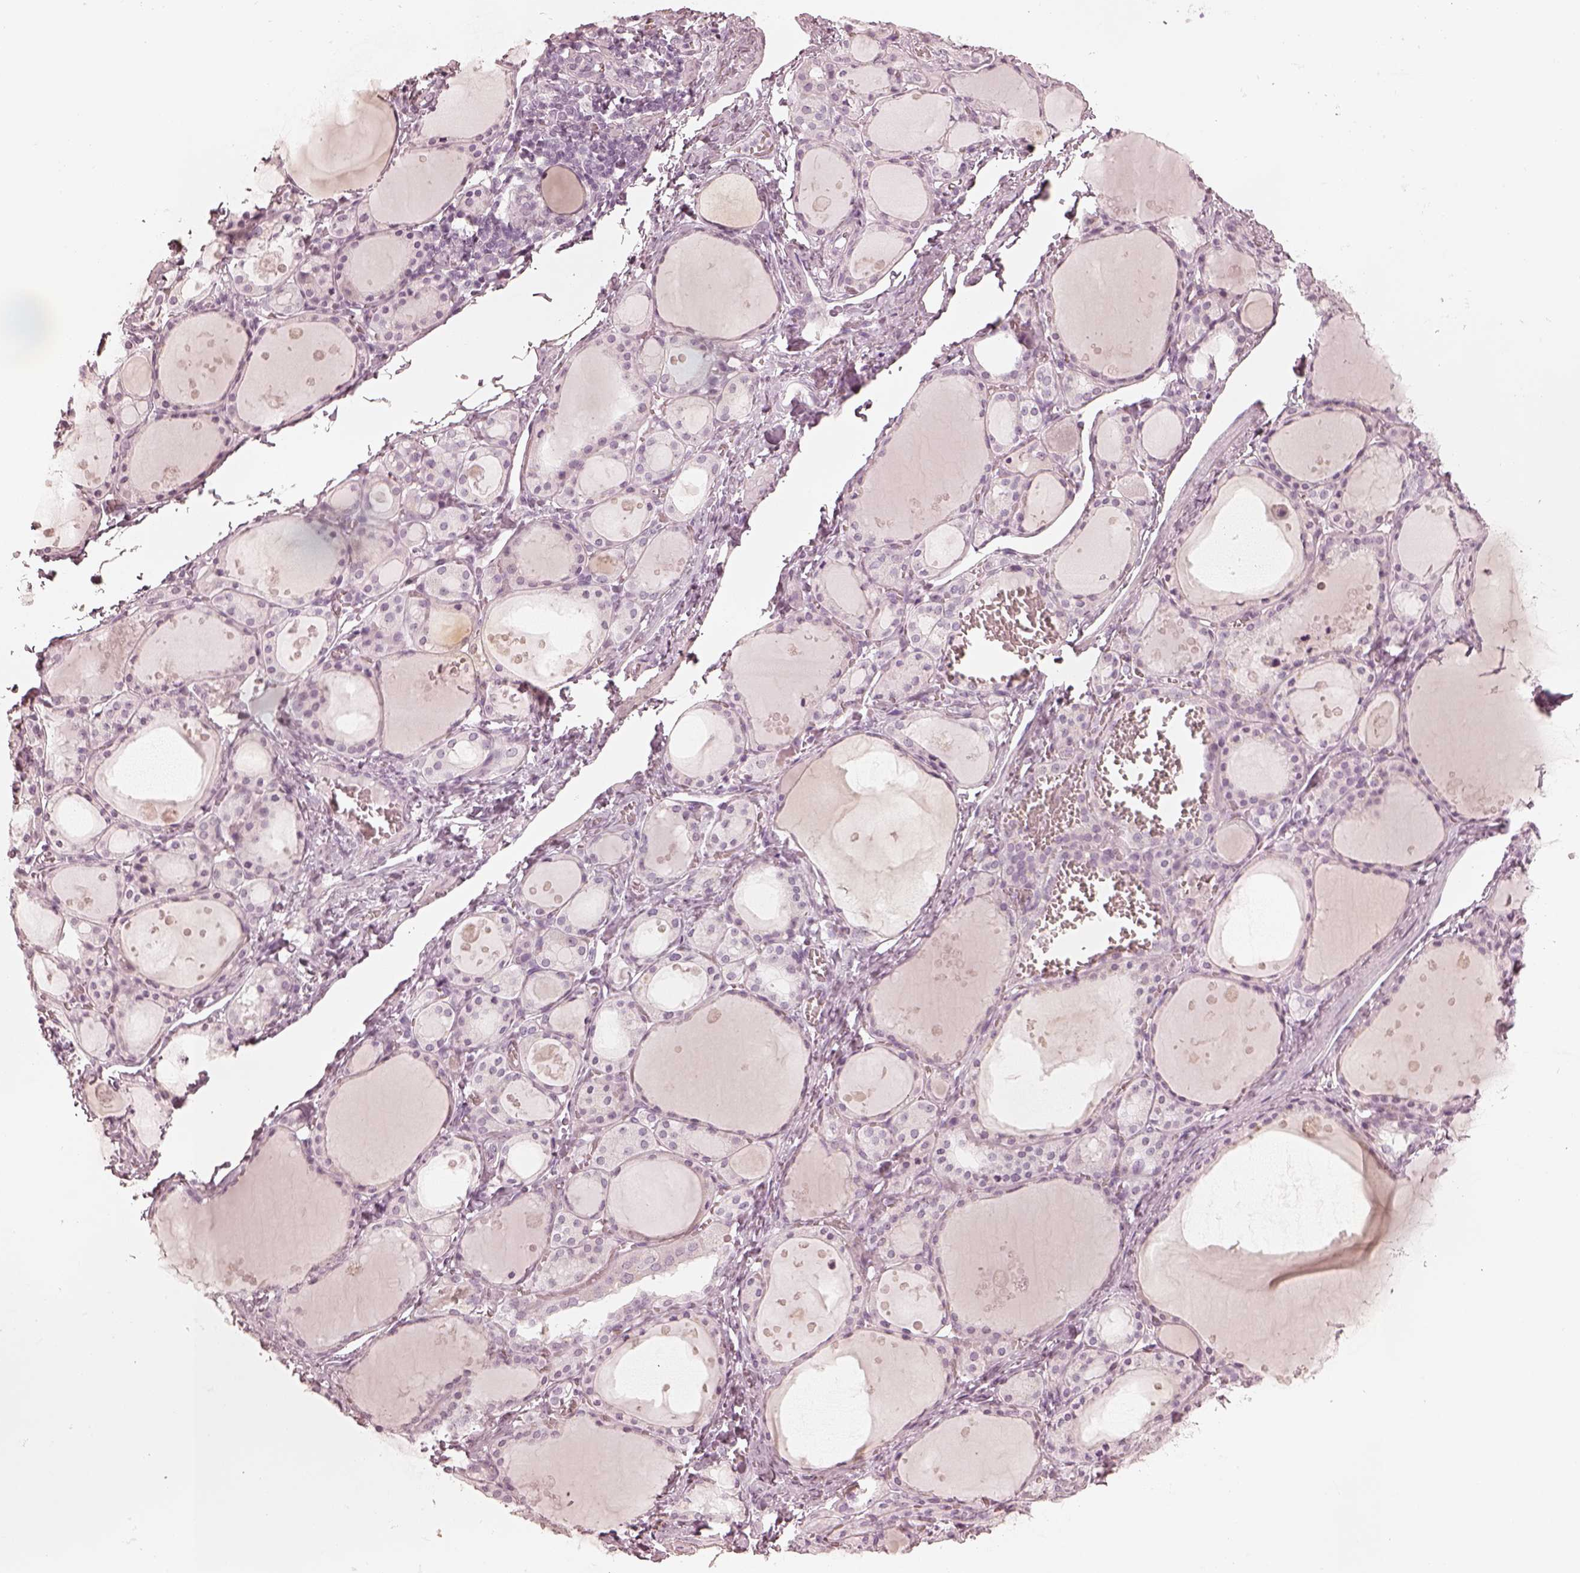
{"staining": {"intensity": "negative", "quantity": "none", "location": "none"}, "tissue": "thyroid gland", "cell_type": "Glandular cells", "image_type": "normal", "snomed": [{"axis": "morphology", "description": "Normal tissue, NOS"}, {"axis": "topography", "description": "Thyroid gland"}], "caption": "Protein analysis of benign thyroid gland displays no significant staining in glandular cells. (DAB (3,3'-diaminobenzidine) immunohistochemistry (IHC), high magnification).", "gene": "CALR3", "patient": {"sex": "male", "age": 68}}